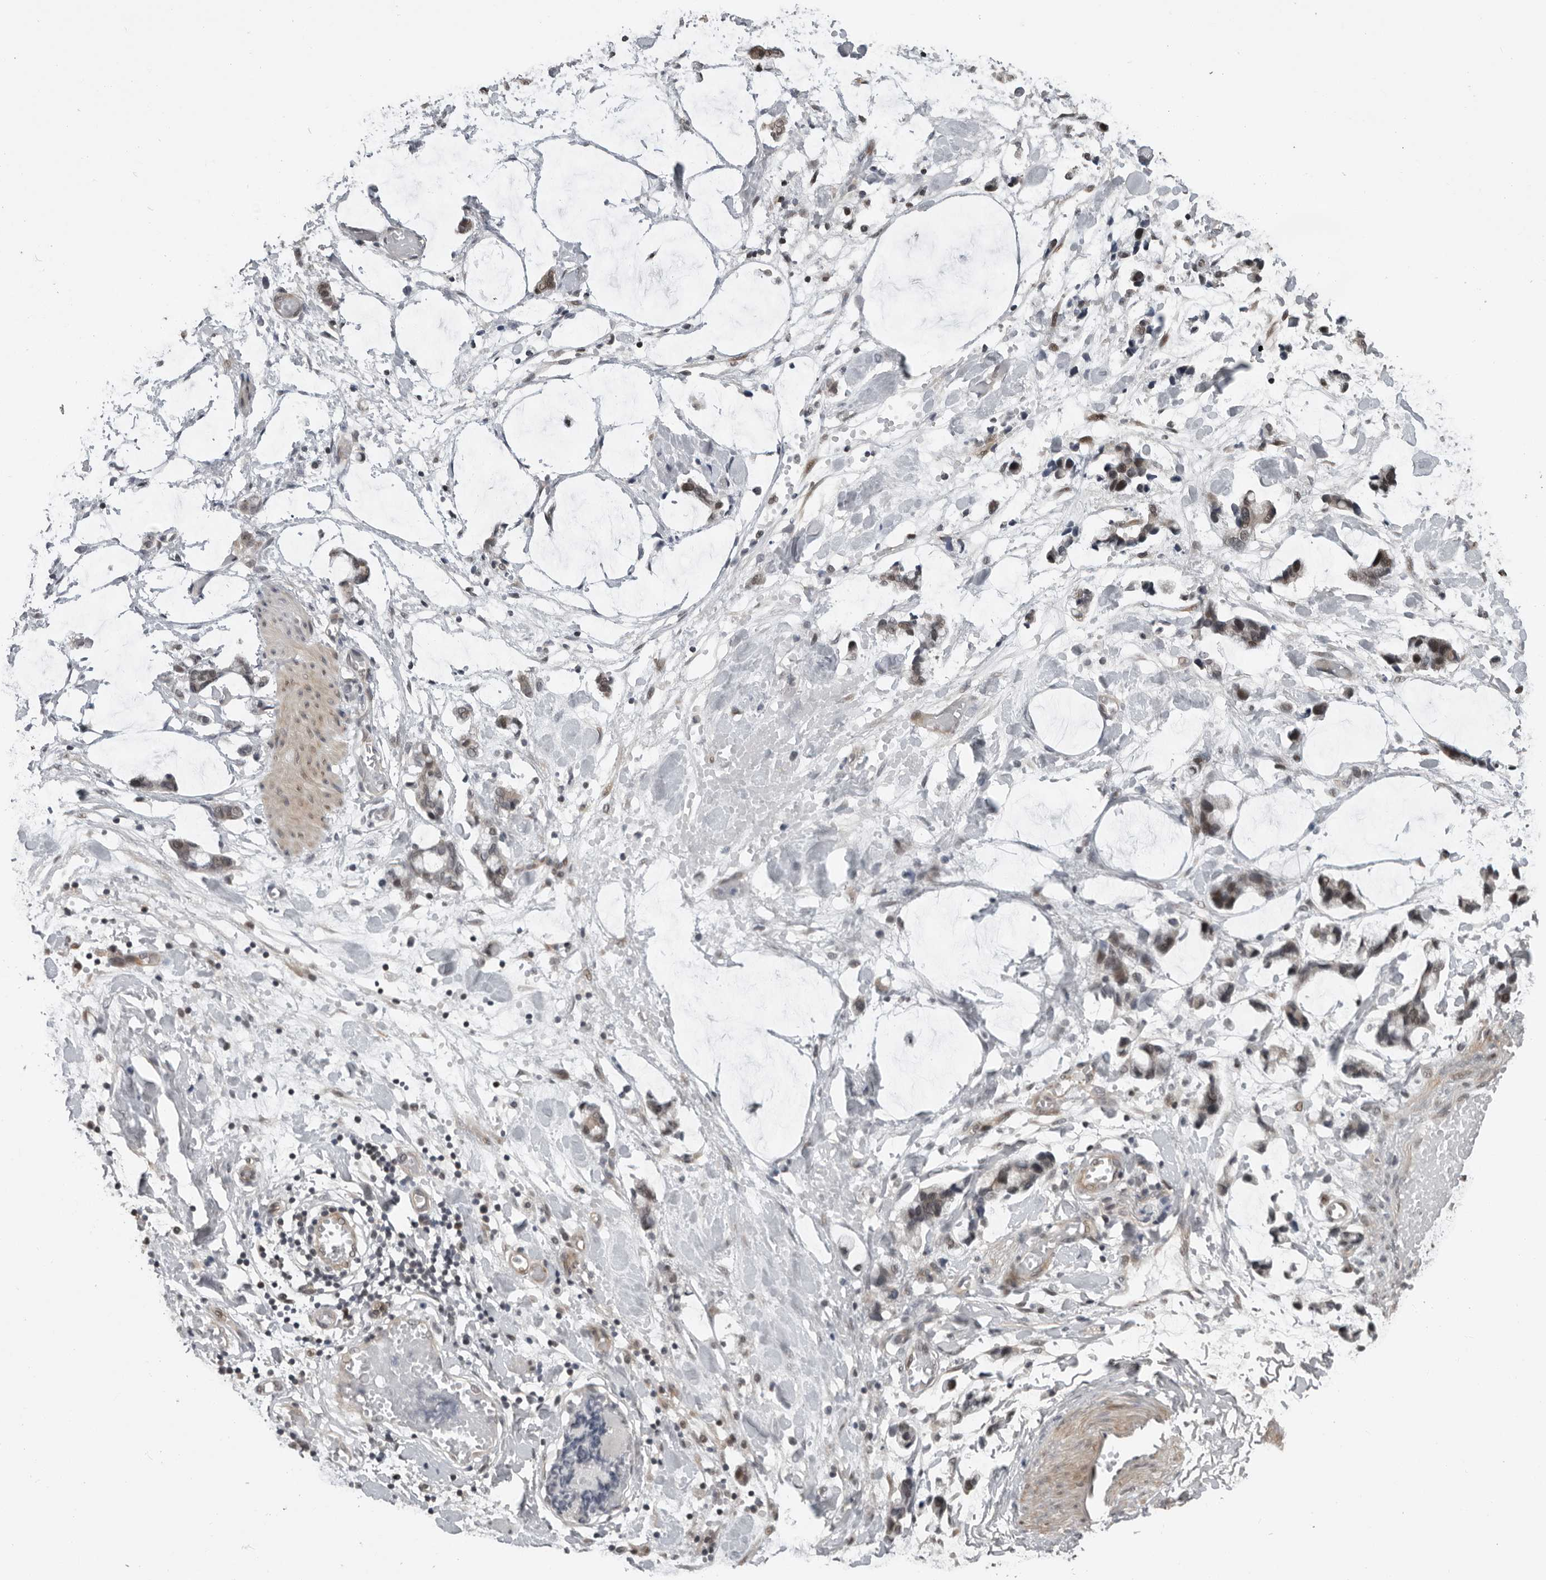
{"staining": {"intensity": "negative", "quantity": "none", "location": "none"}, "tissue": "adipose tissue", "cell_type": "Adipocytes", "image_type": "normal", "snomed": [{"axis": "morphology", "description": "Normal tissue, NOS"}, {"axis": "morphology", "description": "Adenocarcinoma, NOS"}, {"axis": "topography", "description": "Colon"}, {"axis": "topography", "description": "Peripheral nerve tissue"}], "caption": "High magnification brightfield microscopy of unremarkable adipose tissue stained with DAB (brown) and counterstained with hematoxylin (blue): adipocytes show no significant positivity.", "gene": "PRRX2", "patient": {"sex": "male", "age": 14}}